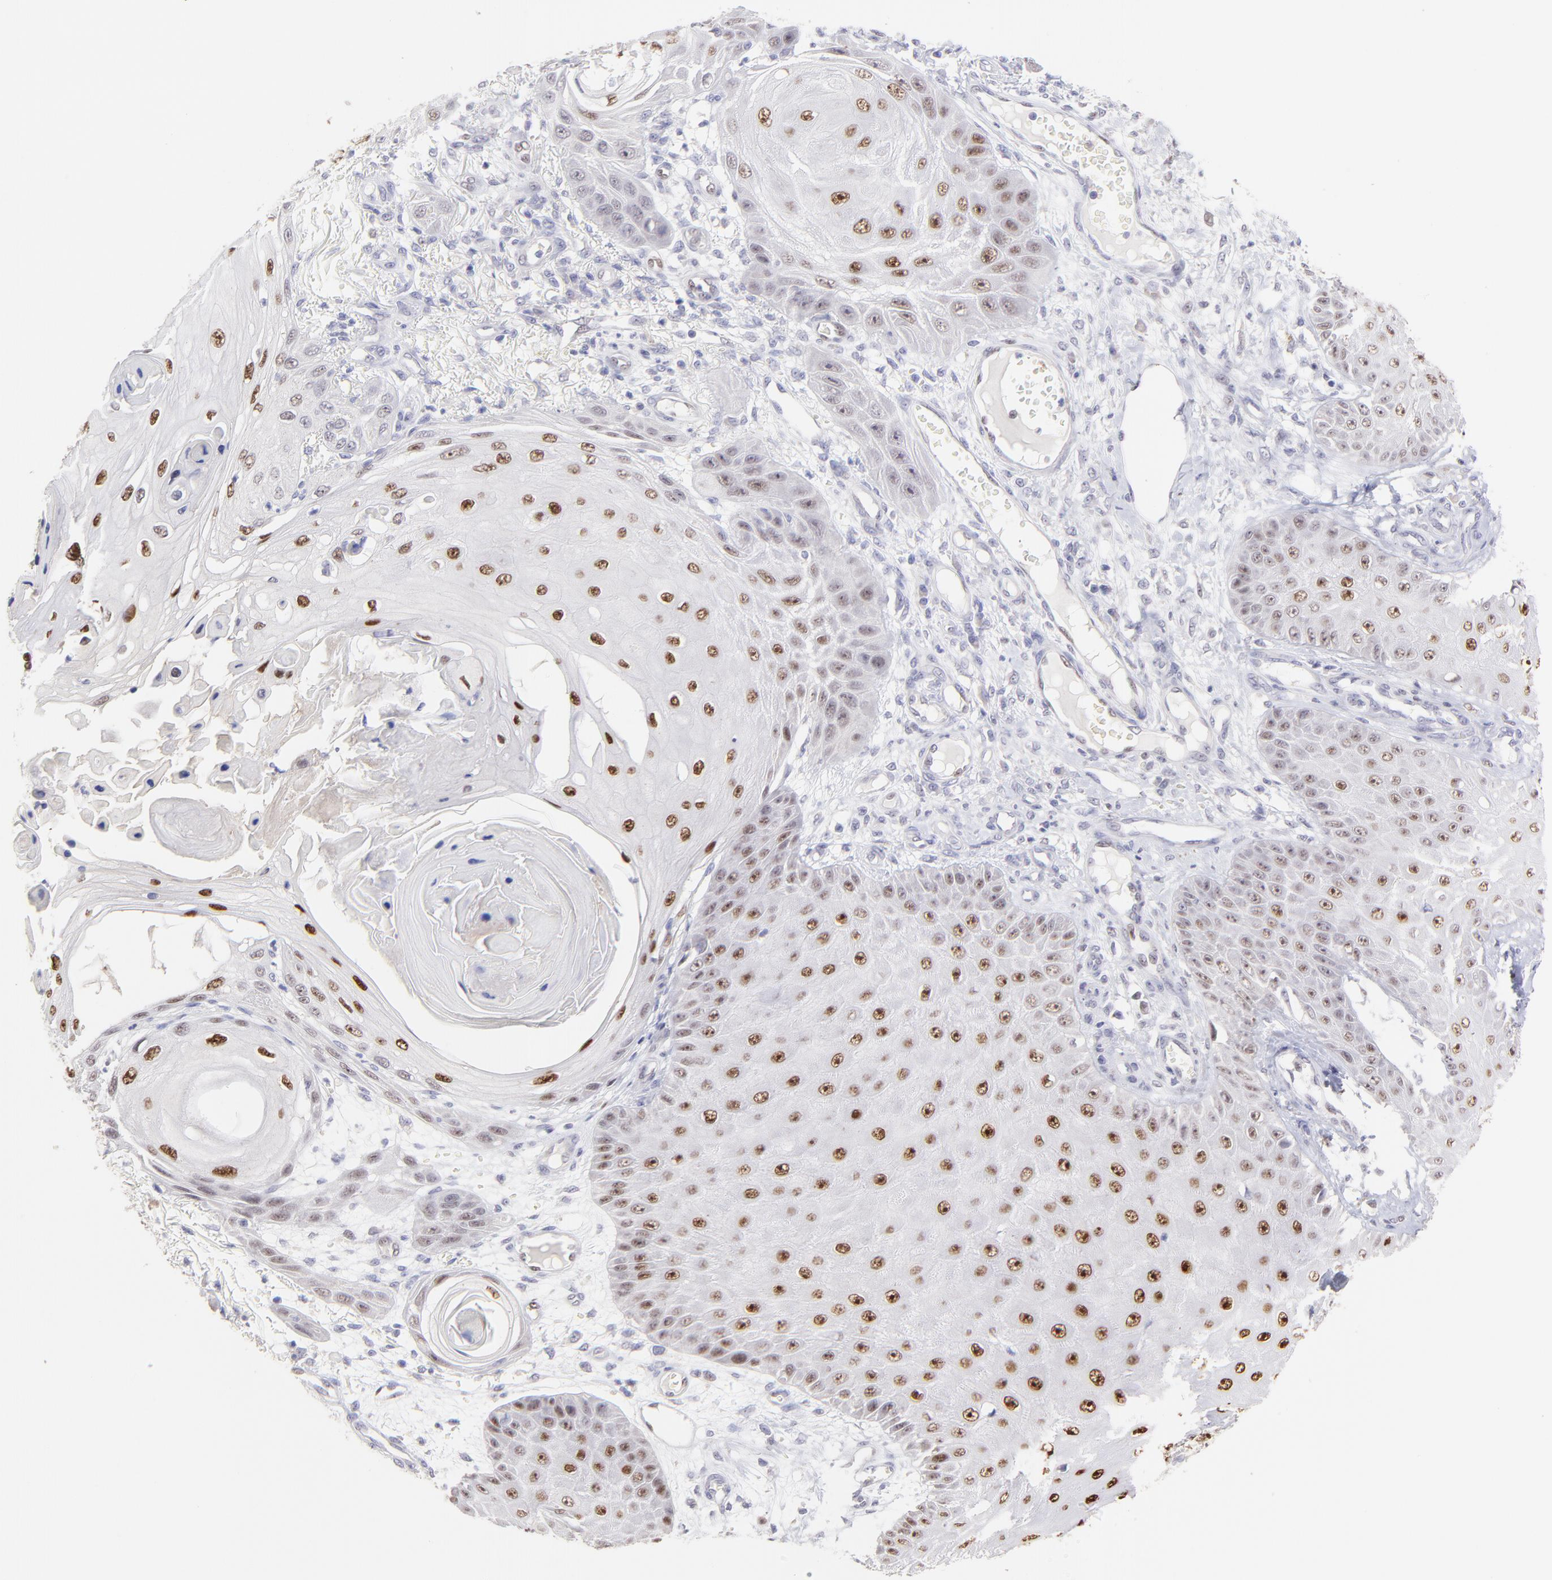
{"staining": {"intensity": "moderate", "quantity": ">75%", "location": "nuclear"}, "tissue": "skin cancer", "cell_type": "Tumor cells", "image_type": "cancer", "snomed": [{"axis": "morphology", "description": "Squamous cell carcinoma, NOS"}, {"axis": "topography", "description": "Skin"}], "caption": "Moderate nuclear expression is seen in approximately >75% of tumor cells in skin cancer.", "gene": "KLF4", "patient": {"sex": "female", "age": 40}}